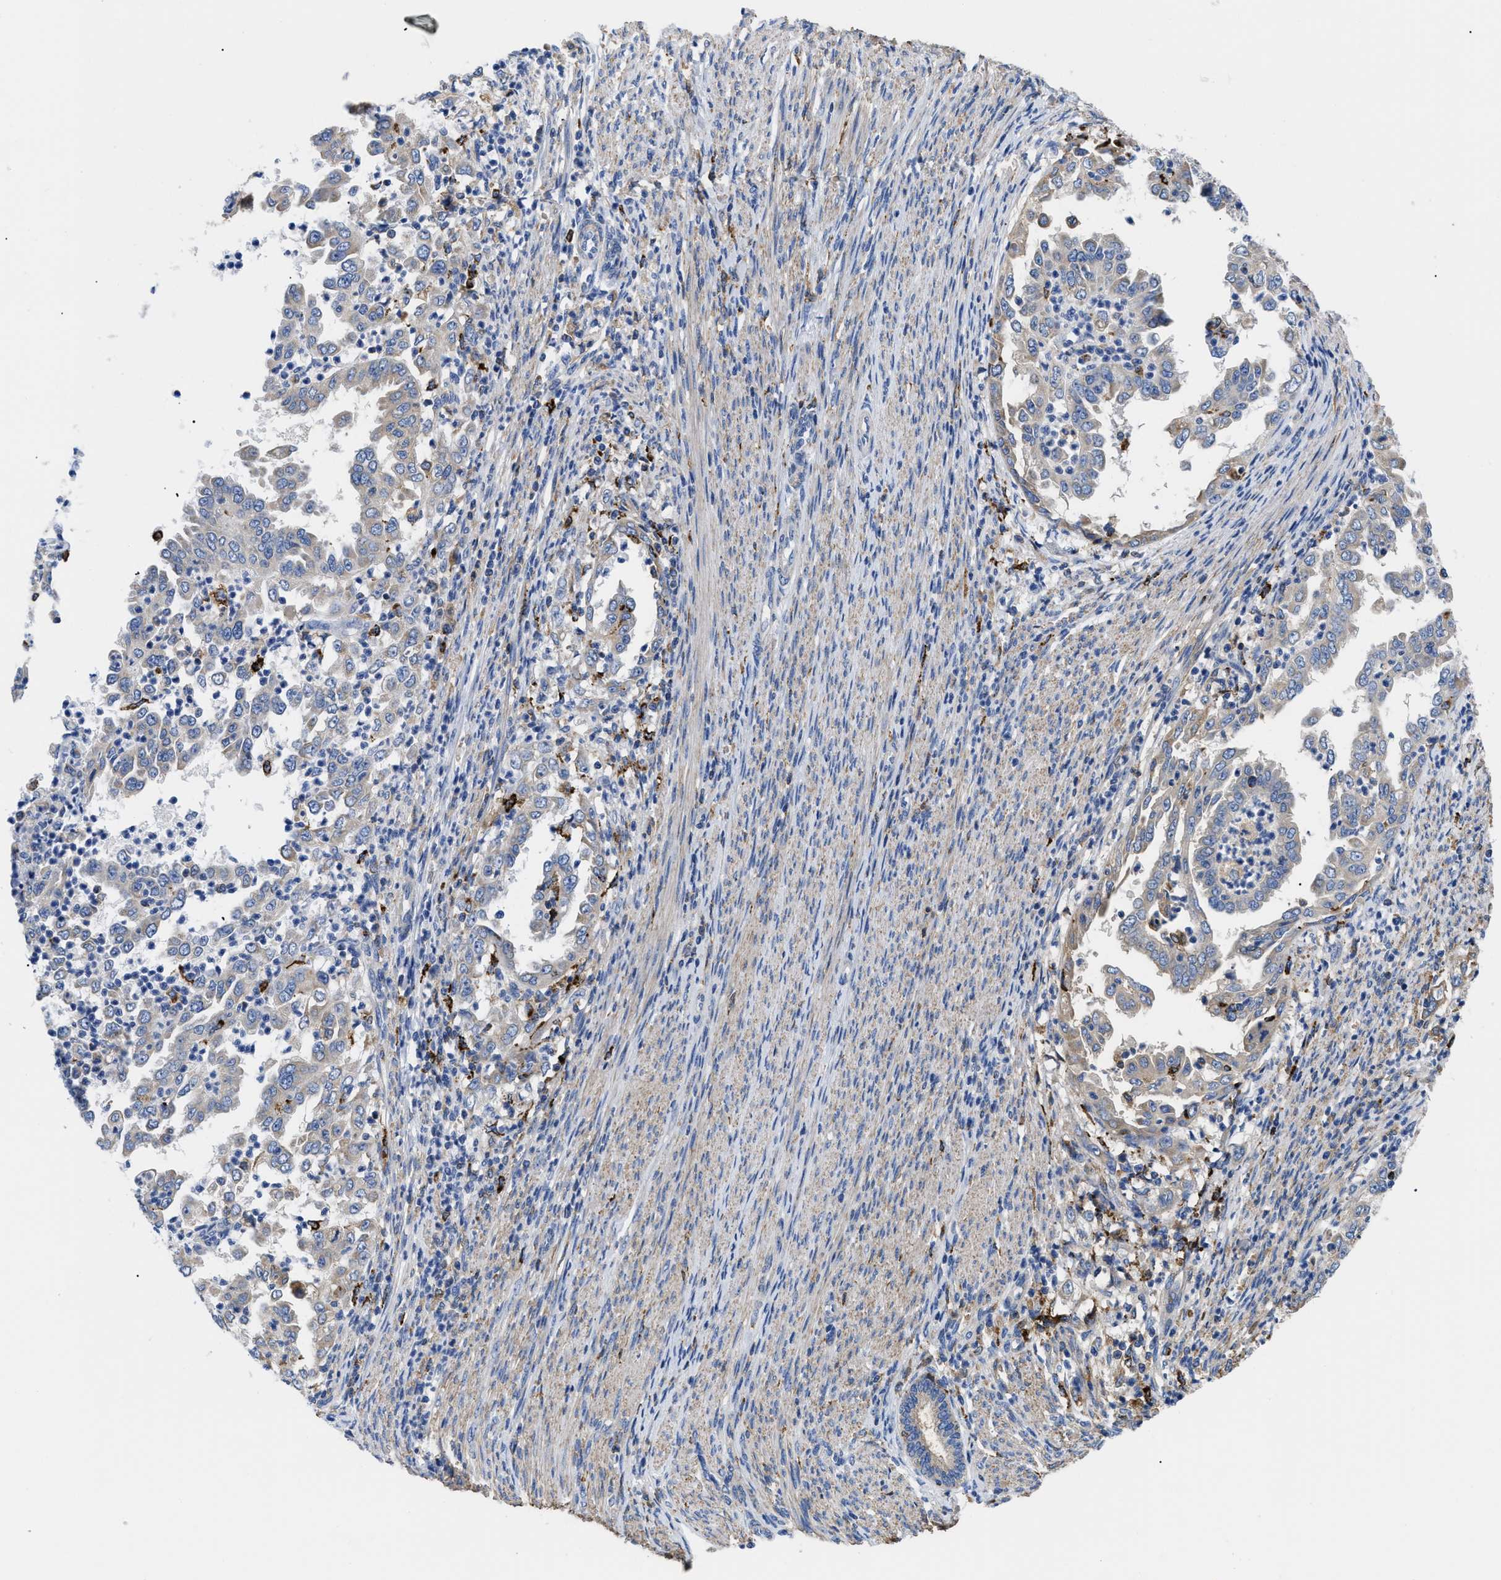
{"staining": {"intensity": "weak", "quantity": "<25%", "location": "cytoplasmic/membranous"}, "tissue": "endometrial cancer", "cell_type": "Tumor cells", "image_type": "cancer", "snomed": [{"axis": "morphology", "description": "Adenocarcinoma, NOS"}, {"axis": "topography", "description": "Endometrium"}], "caption": "Immunohistochemistry (IHC) of endometrial adenocarcinoma demonstrates no expression in tumor cells.", "gene": "HLA-DPA1", "patient": {"sex": "female", "age": 85}}